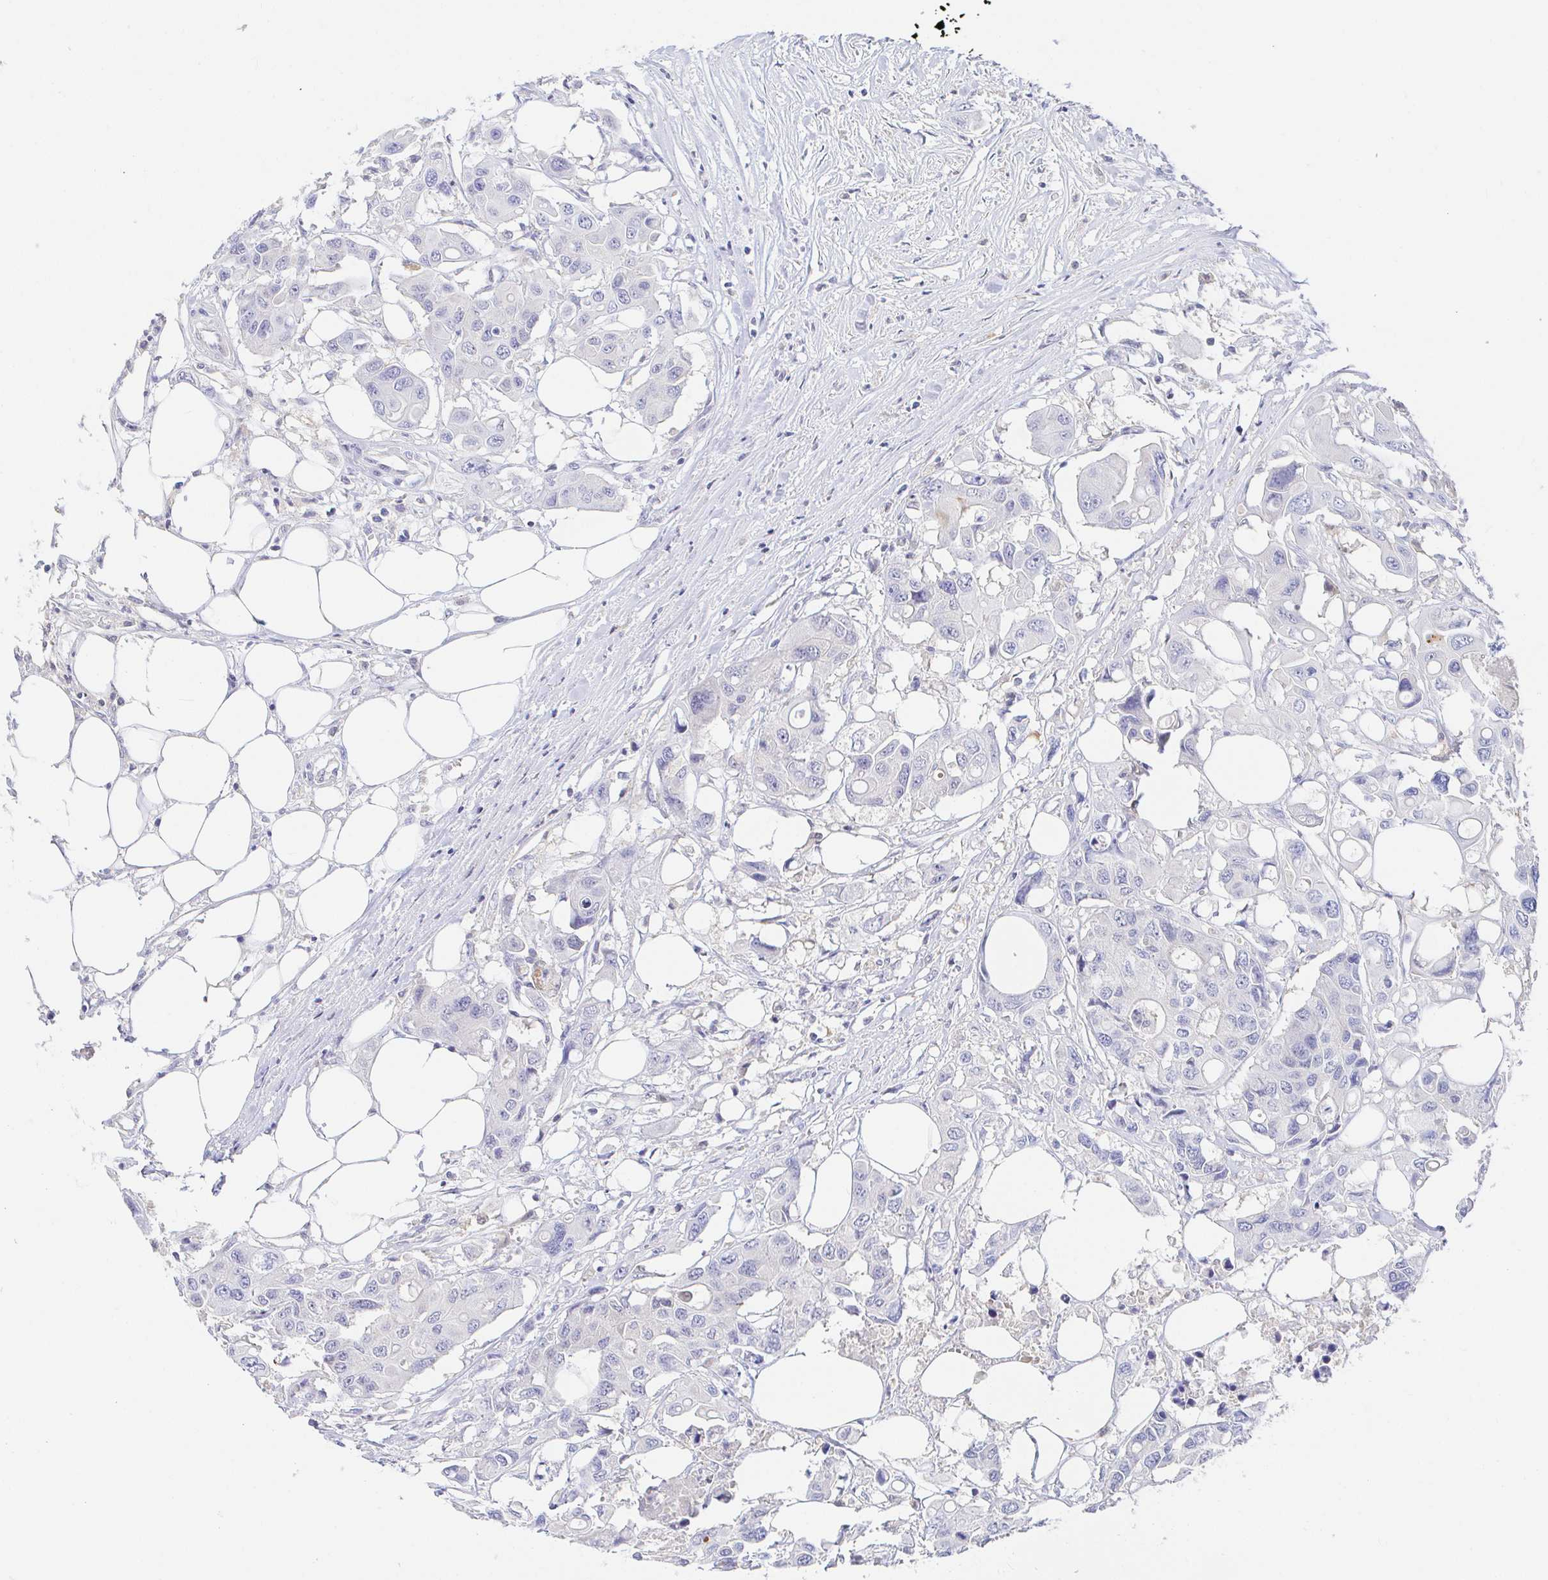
{"staining": {"intensity": "negative", "quantity": "none", "location": "none"}, "tissue": "colorectal cancer", "cell_type": "Tumor cells", "image_type": "cancer", "snomed": [{"axis": "morphology", "description": "Adenocarcinoma, NOS"}, {"axis": "topography", "description": "Colon"}], "caption": "IHC image of colorectal adenocarcinoma stained for a protein (brown), which reveals no staining in tumor cells. (Stains: DAB immunohistochemistry (IHC) with hematoxylin counter stain, Microscopy: brightfield microscopy at high magnification).", "gene": "PDE6B", "patient": {"sex": "male", "age": 77}}